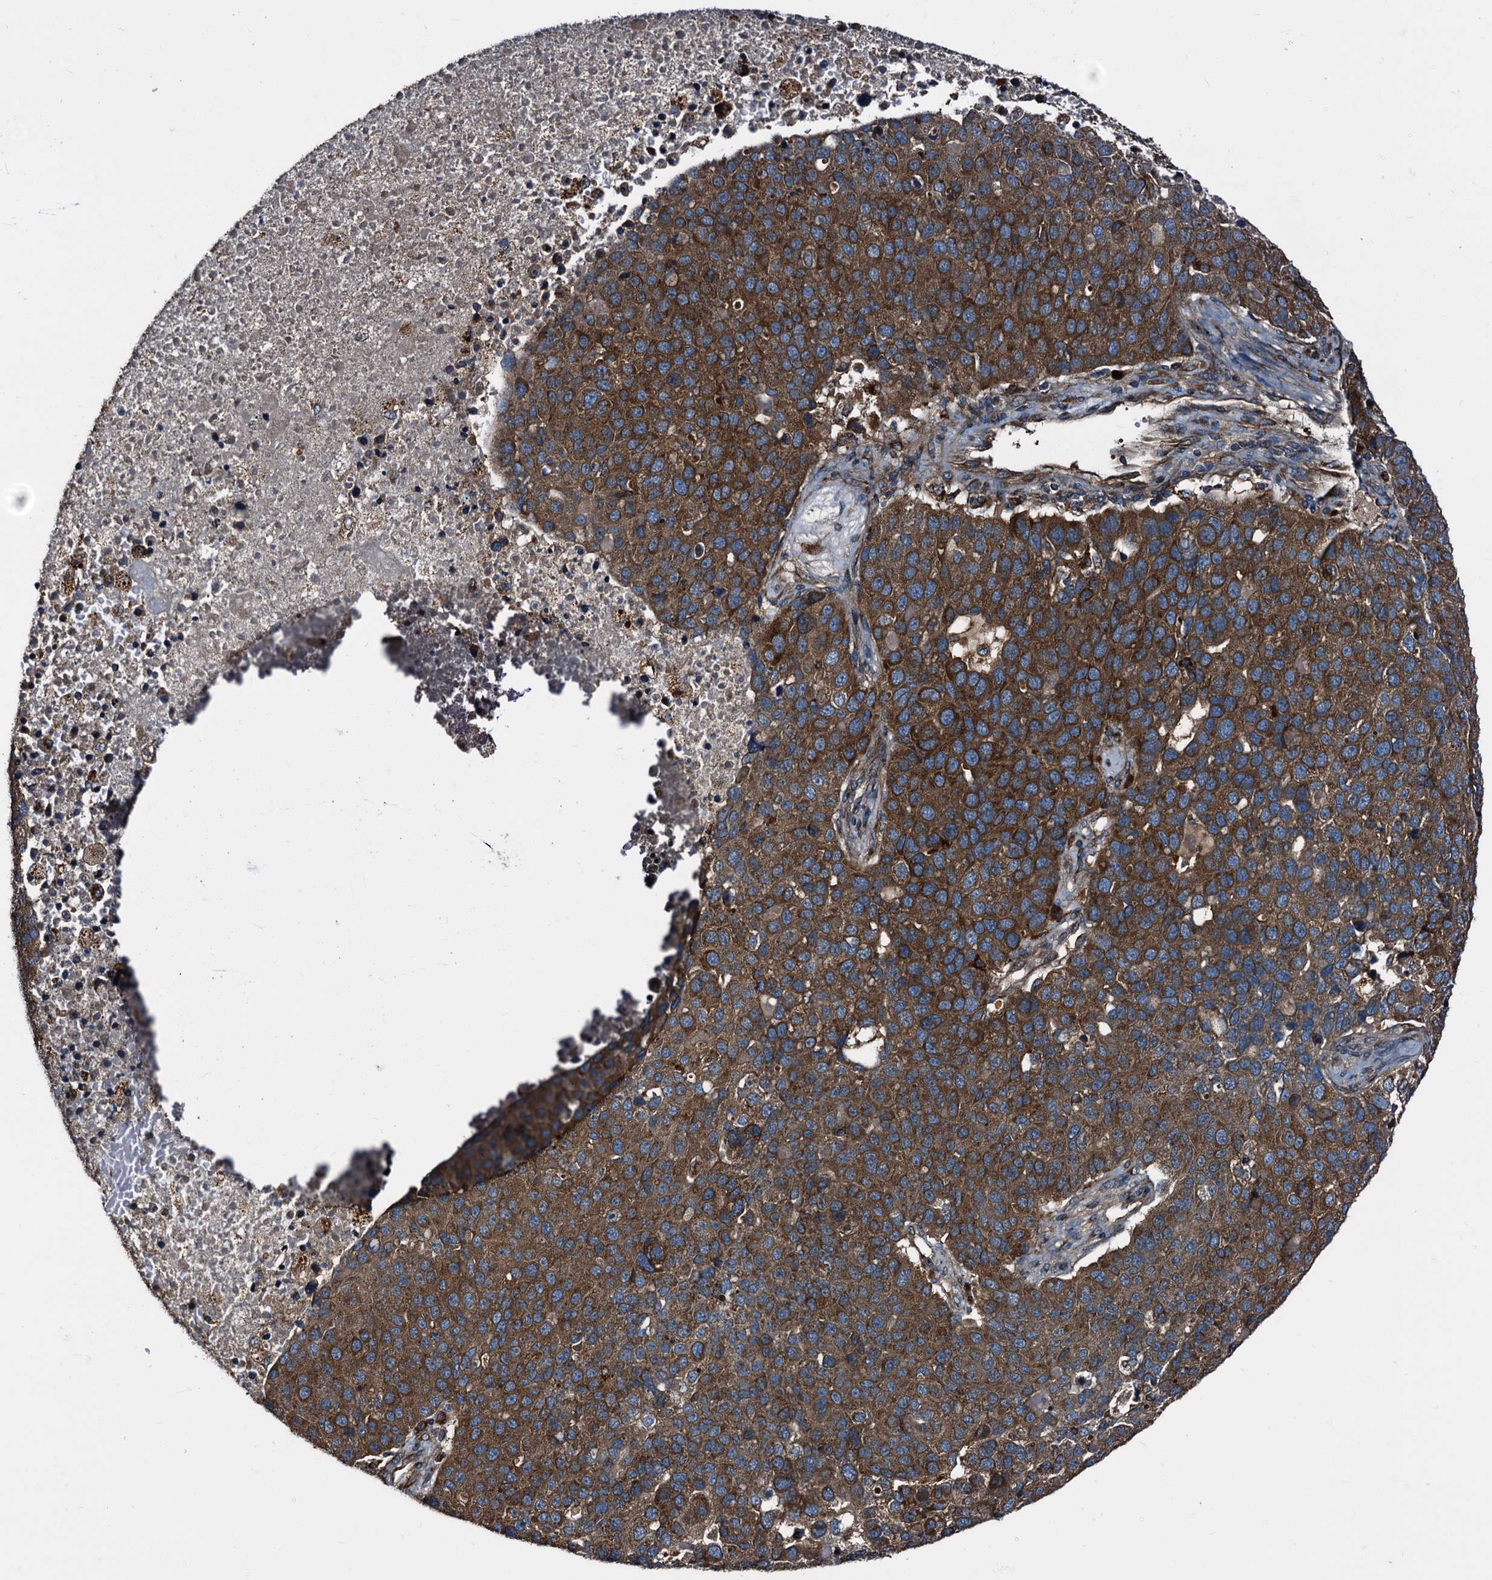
{"staining": {"intensity": "strong", "quantity": ">75%", "location": "cytoplasmic/membranous"}, "tissue": "pancreatic cancer", "cell_type": "Tumor cells", "image_type": "cancer", "snomed": [{"axis": "morphology", "description": "Adenocarcinoma, NOS"}, {"axis": "topography", "description": "Pancreas"}], "caption": "IHC (DAB (3,3'-diaminobenzidine)) staining of human pancreatic cancer (adenocarcinoma) shows strong cytoplasmic/membranous protein expression in approximately >75% of tumor cells. The staining was performed using DAB (3,3'-diaminobenzidine) to visualize the protein expression in brown, while the nuclei were stained in blue with hematoxylin (Magnification: 20x).", "gene": "PEX5", "patient": {"sex": "female", "age": 61}}